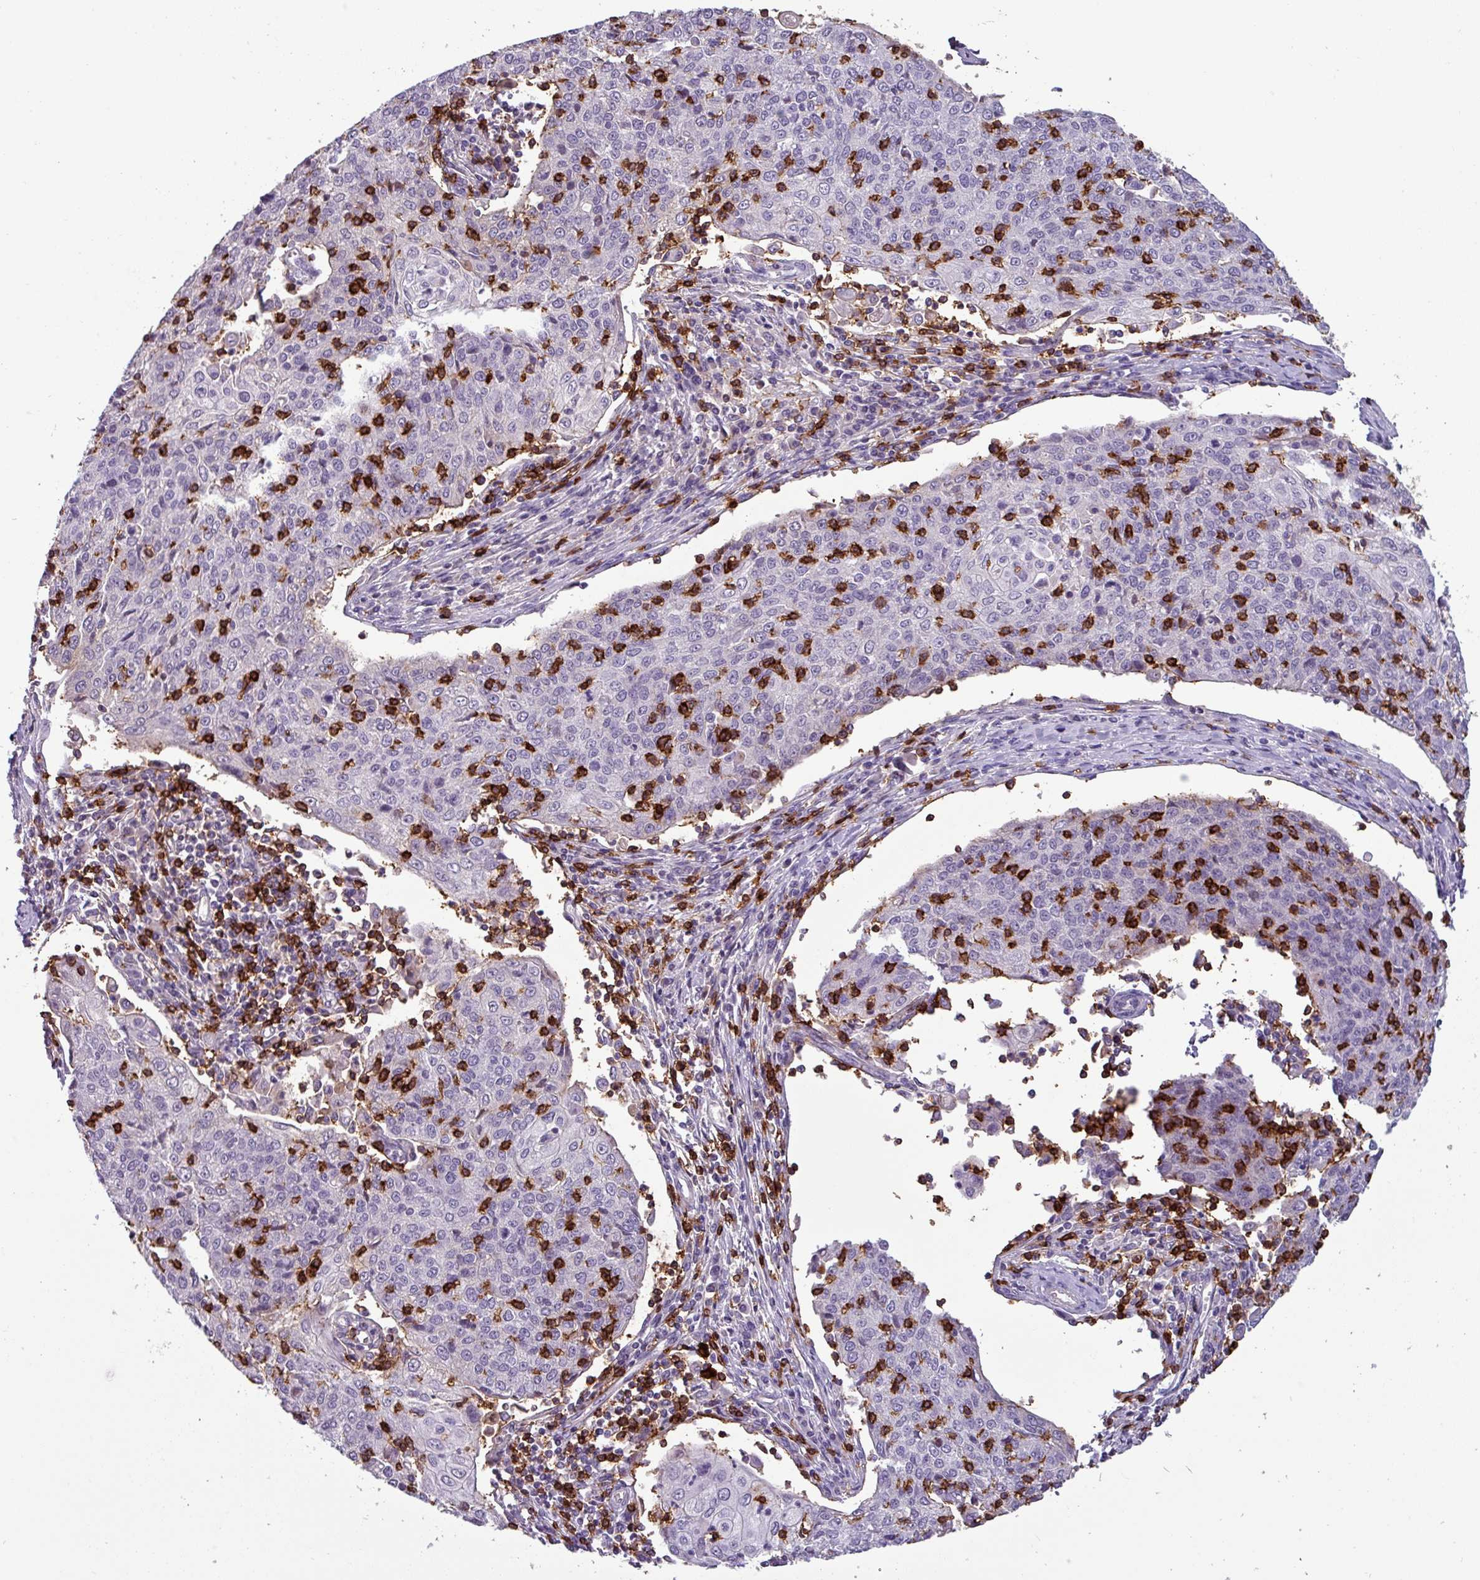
{"staining": {"intensity": "negative", "quantity": "none", "location": "none"}, "tissue": "cervical cancer", "cell_type": "Tumor cells", "image_type": "cancer", "snomed": [{"axis": "morphology", "description": "Squamous cell carcinoma, NOS"}, {"axis": "topography", "description": "Cervix"}], "caption": "Human cervical squamous cell carcinoma stained for a protein using immunohistochemistry exhibits no positivity in tumor cells.", "gene": "CD8A", "patient": {"sex": "female", "age": 48}}